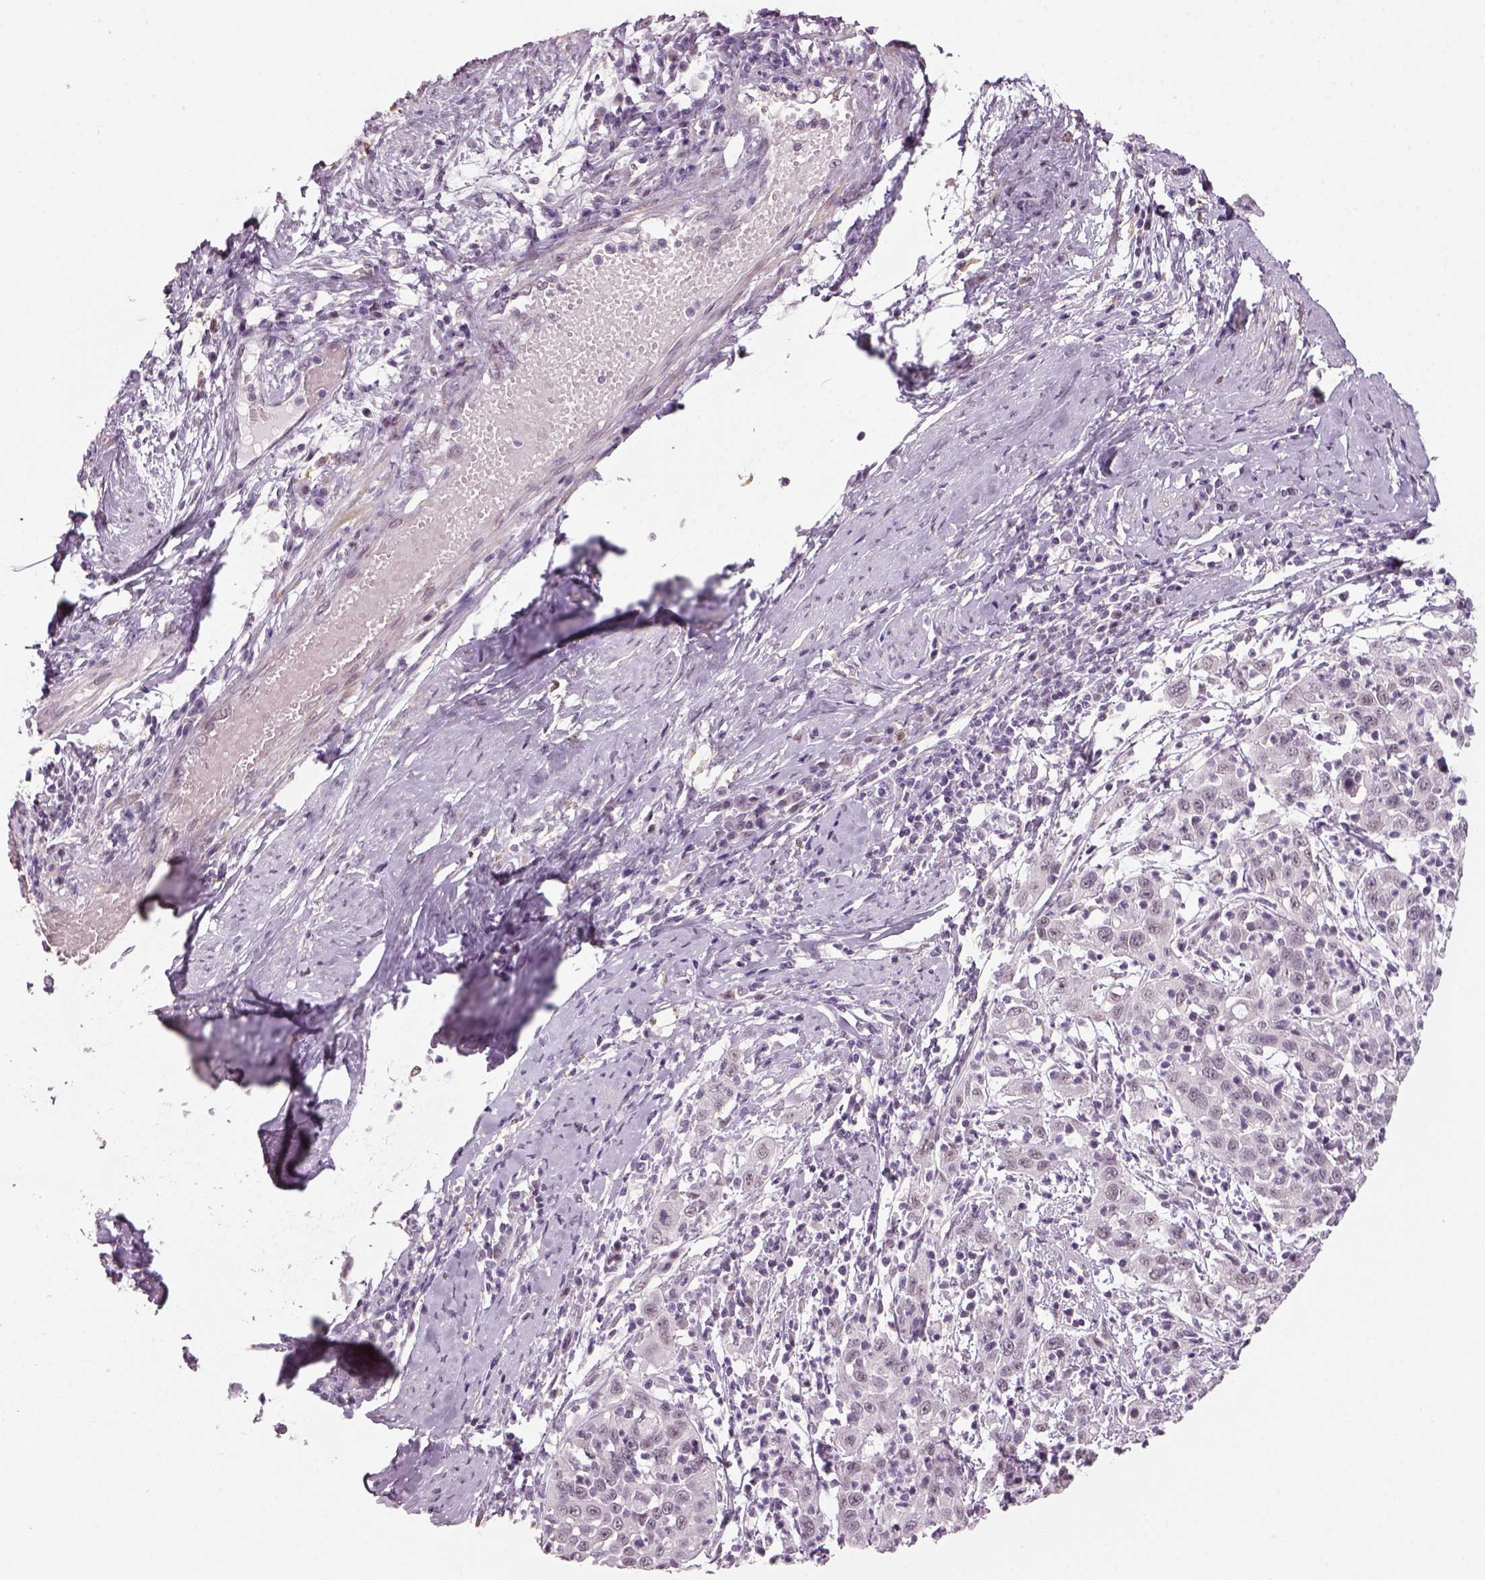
{"staining": {"intensity": "negative", "quantity": "none", "location": "none"}, "tissue": "cervical cancer", "cell_type": "Tumor cells", "image_type": "cancer", "snomed": [{"axis": "morphology", "description": "Squamous cell carcinoma, NOS"}, {"axis": "topography", "description": "Cervix"}], "caption": "The IHC histopathology image has no significant positivity in tumor cells of cervical cancer tissue.", "gene": "NAT8", "patient": {"sex": "female", "age": 46}}